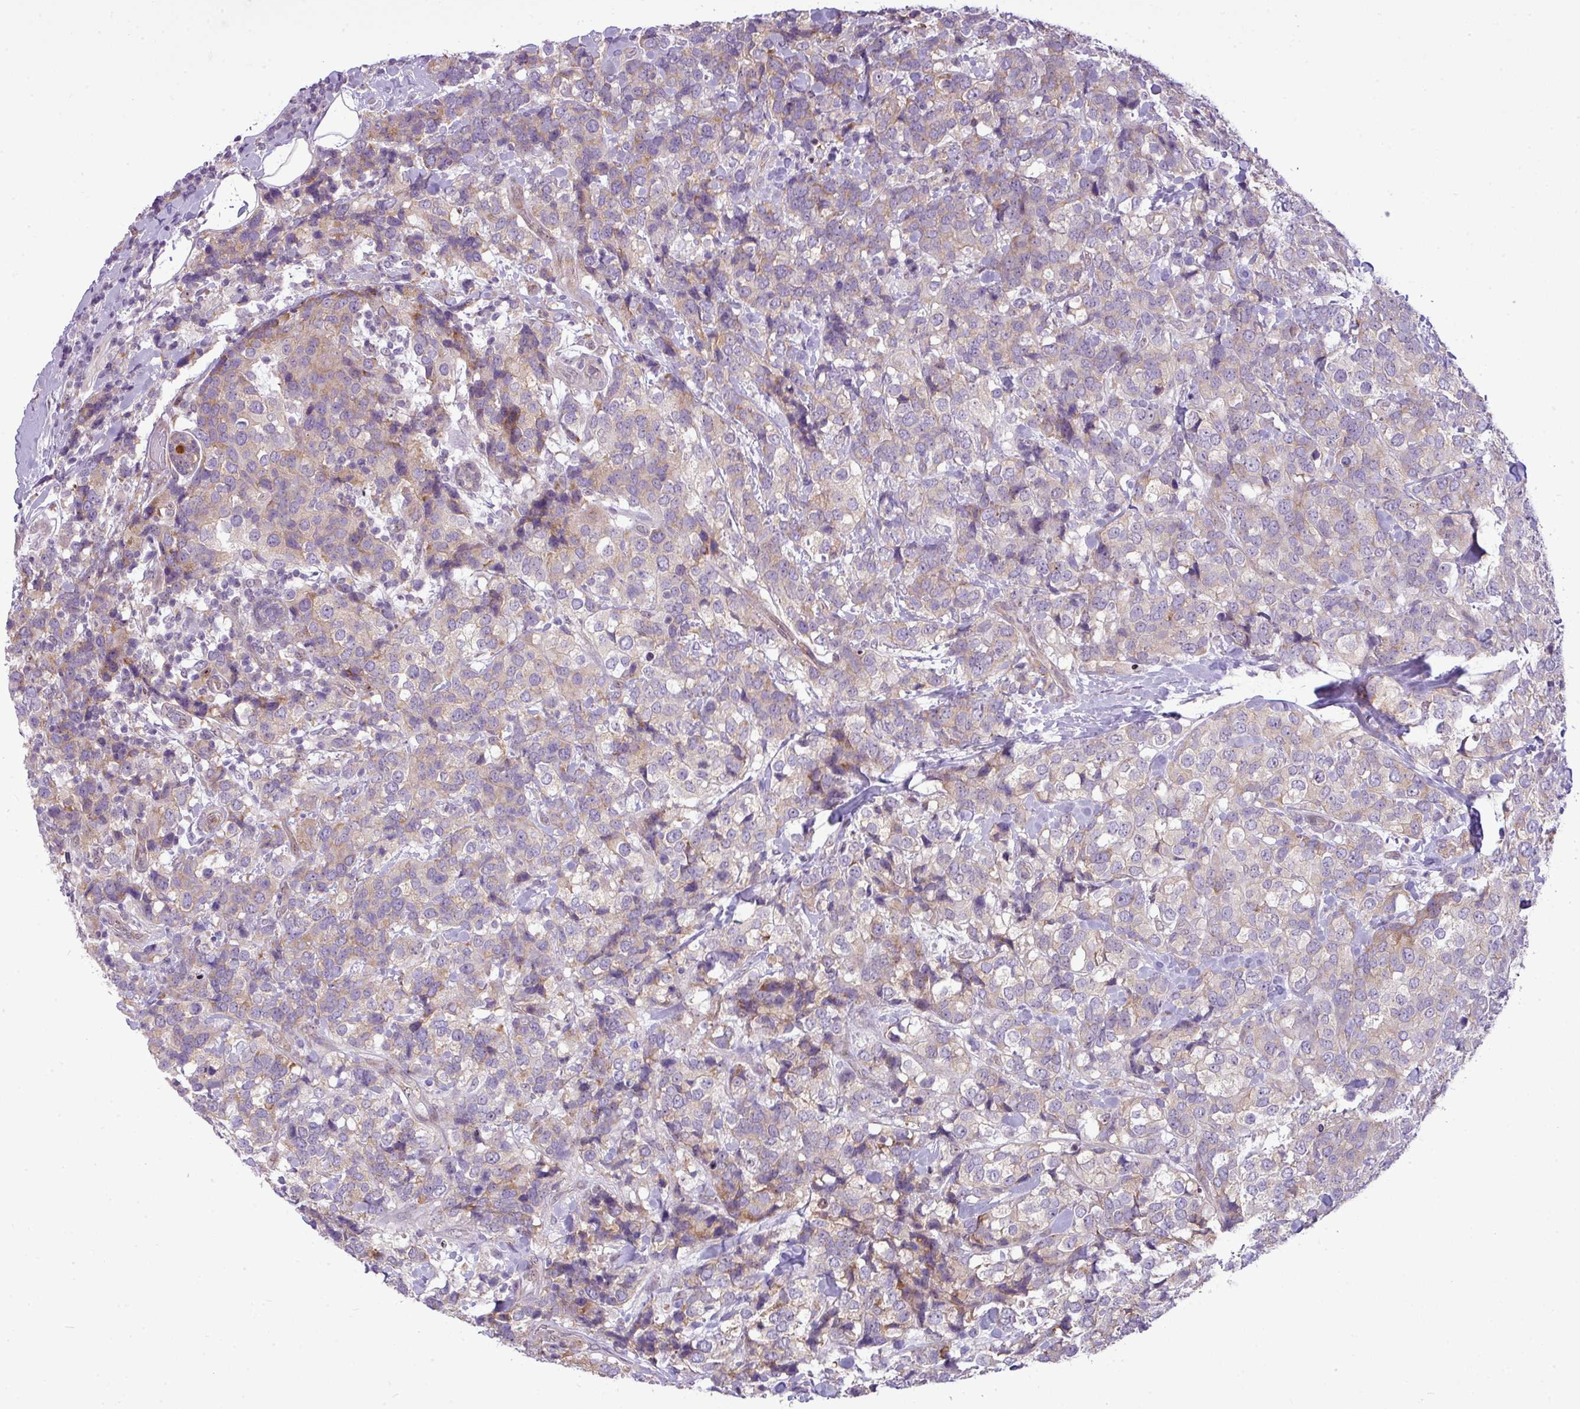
{"staining": {"intensity": "weak", "quantity": "<25%", "location": "cytoplasmic/membranous"}, "tissue": "breast cancer", "cell_type": "Tumor cells", "image_type": "cancer", "snomed": [{"axis": "morphology", "description": "Lobular carcinoma"}, {"axis": "topography", "description": "Breast"}], "caption": "Immunohistochemical staining of human breast cancer reveals no significant expression in tumor cells.", "gene": "MAK16", "patient": {"sex": "female", "age": 59}}